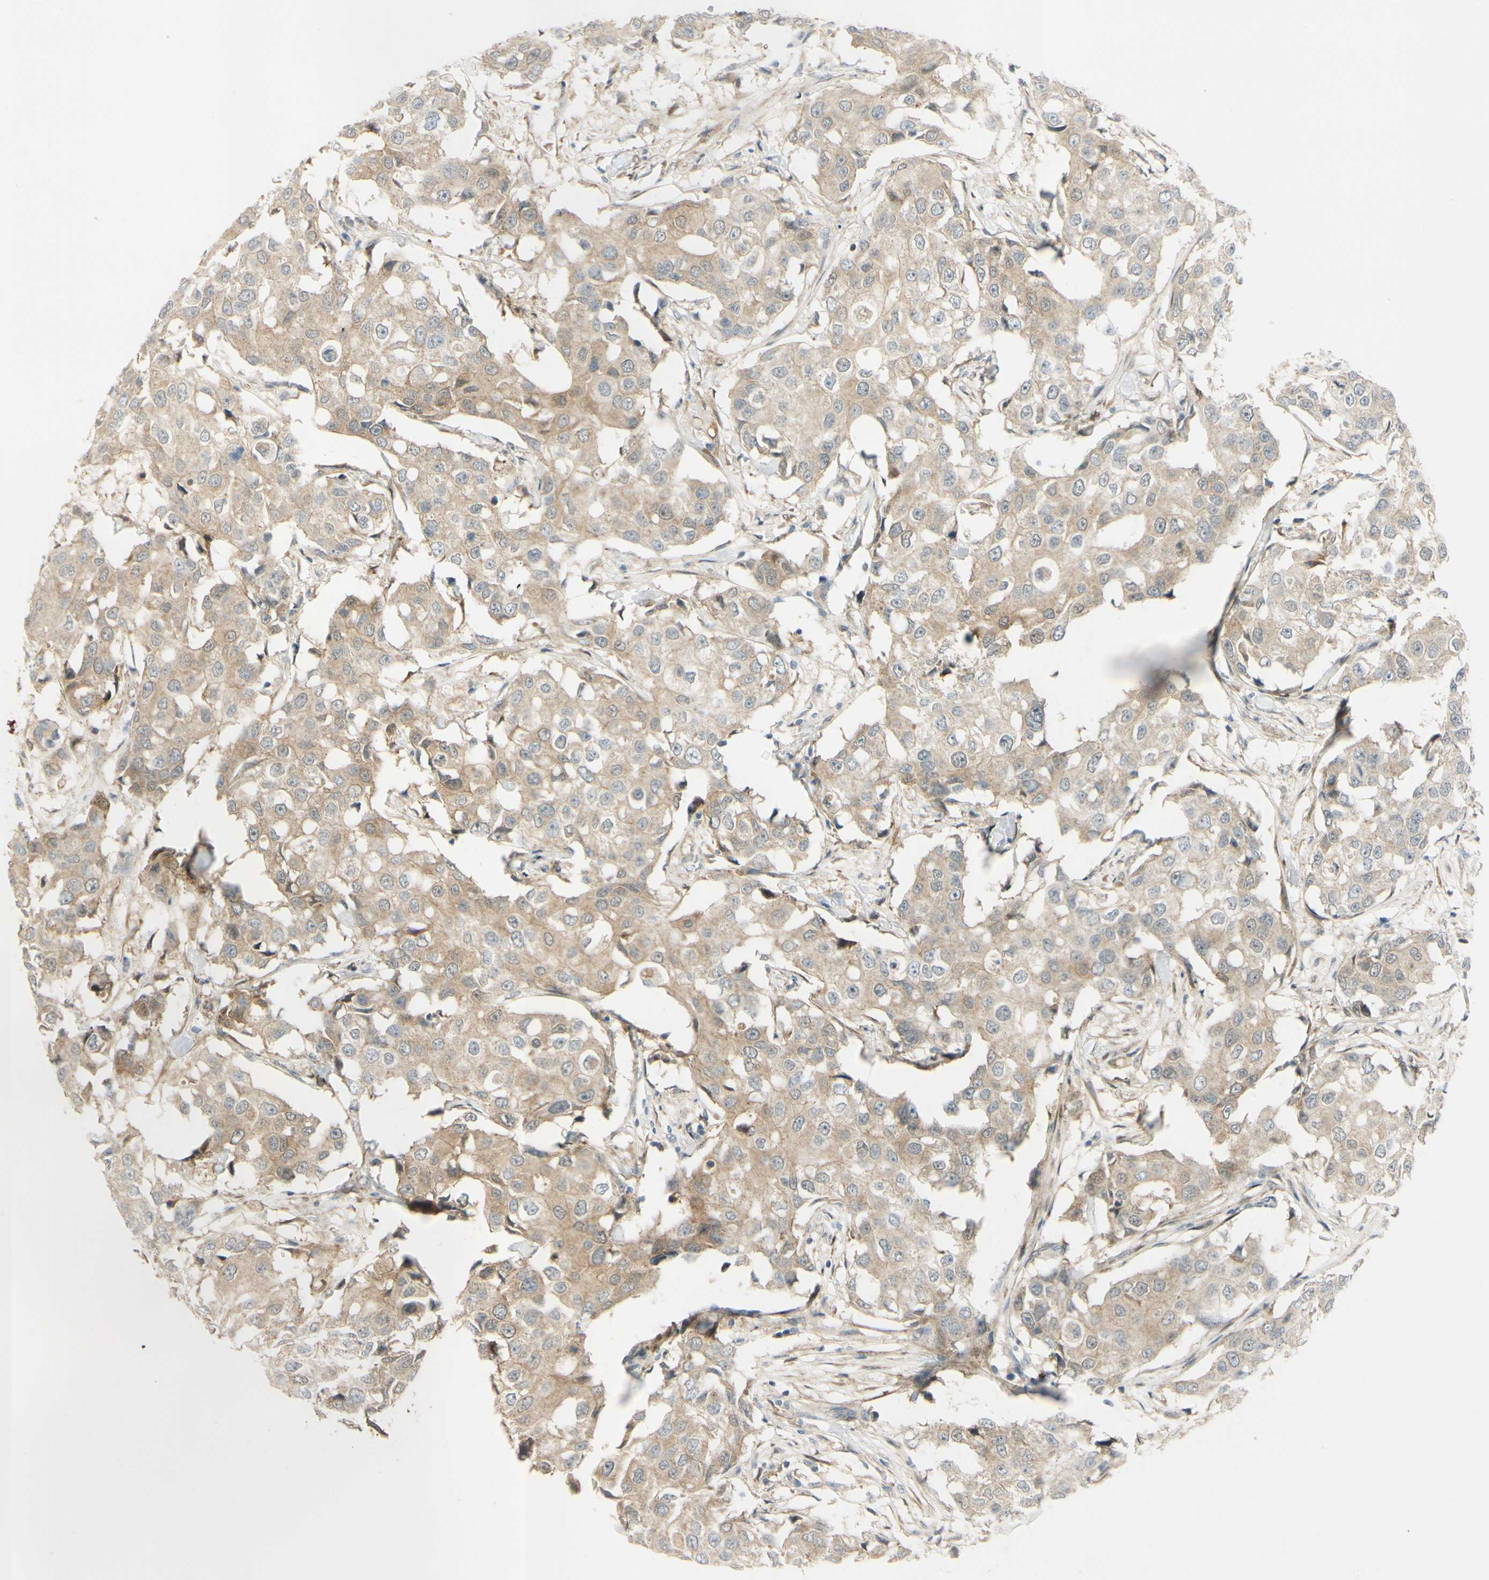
{"staining": {"intensity": "weak", "quantity": ">75%", "location": "cytoplasmic/membranous"}, "tissue": "breast cancer", "cell_type": "Tumor cells", "image_type": "cancer", "snomed": [{"axis": "morphology", "description": "Duct carcinoma"}, {"axis": "topography", "description": "Breast"}], "caption": "The micrograph displays staining of breast invasive ductal carcinoma, revealing weak cytoplasmic/membranous protein expression (brown color) within tumor cells.", "gene": "FHL2", "patient": {"sex": "female", "age": 27}}